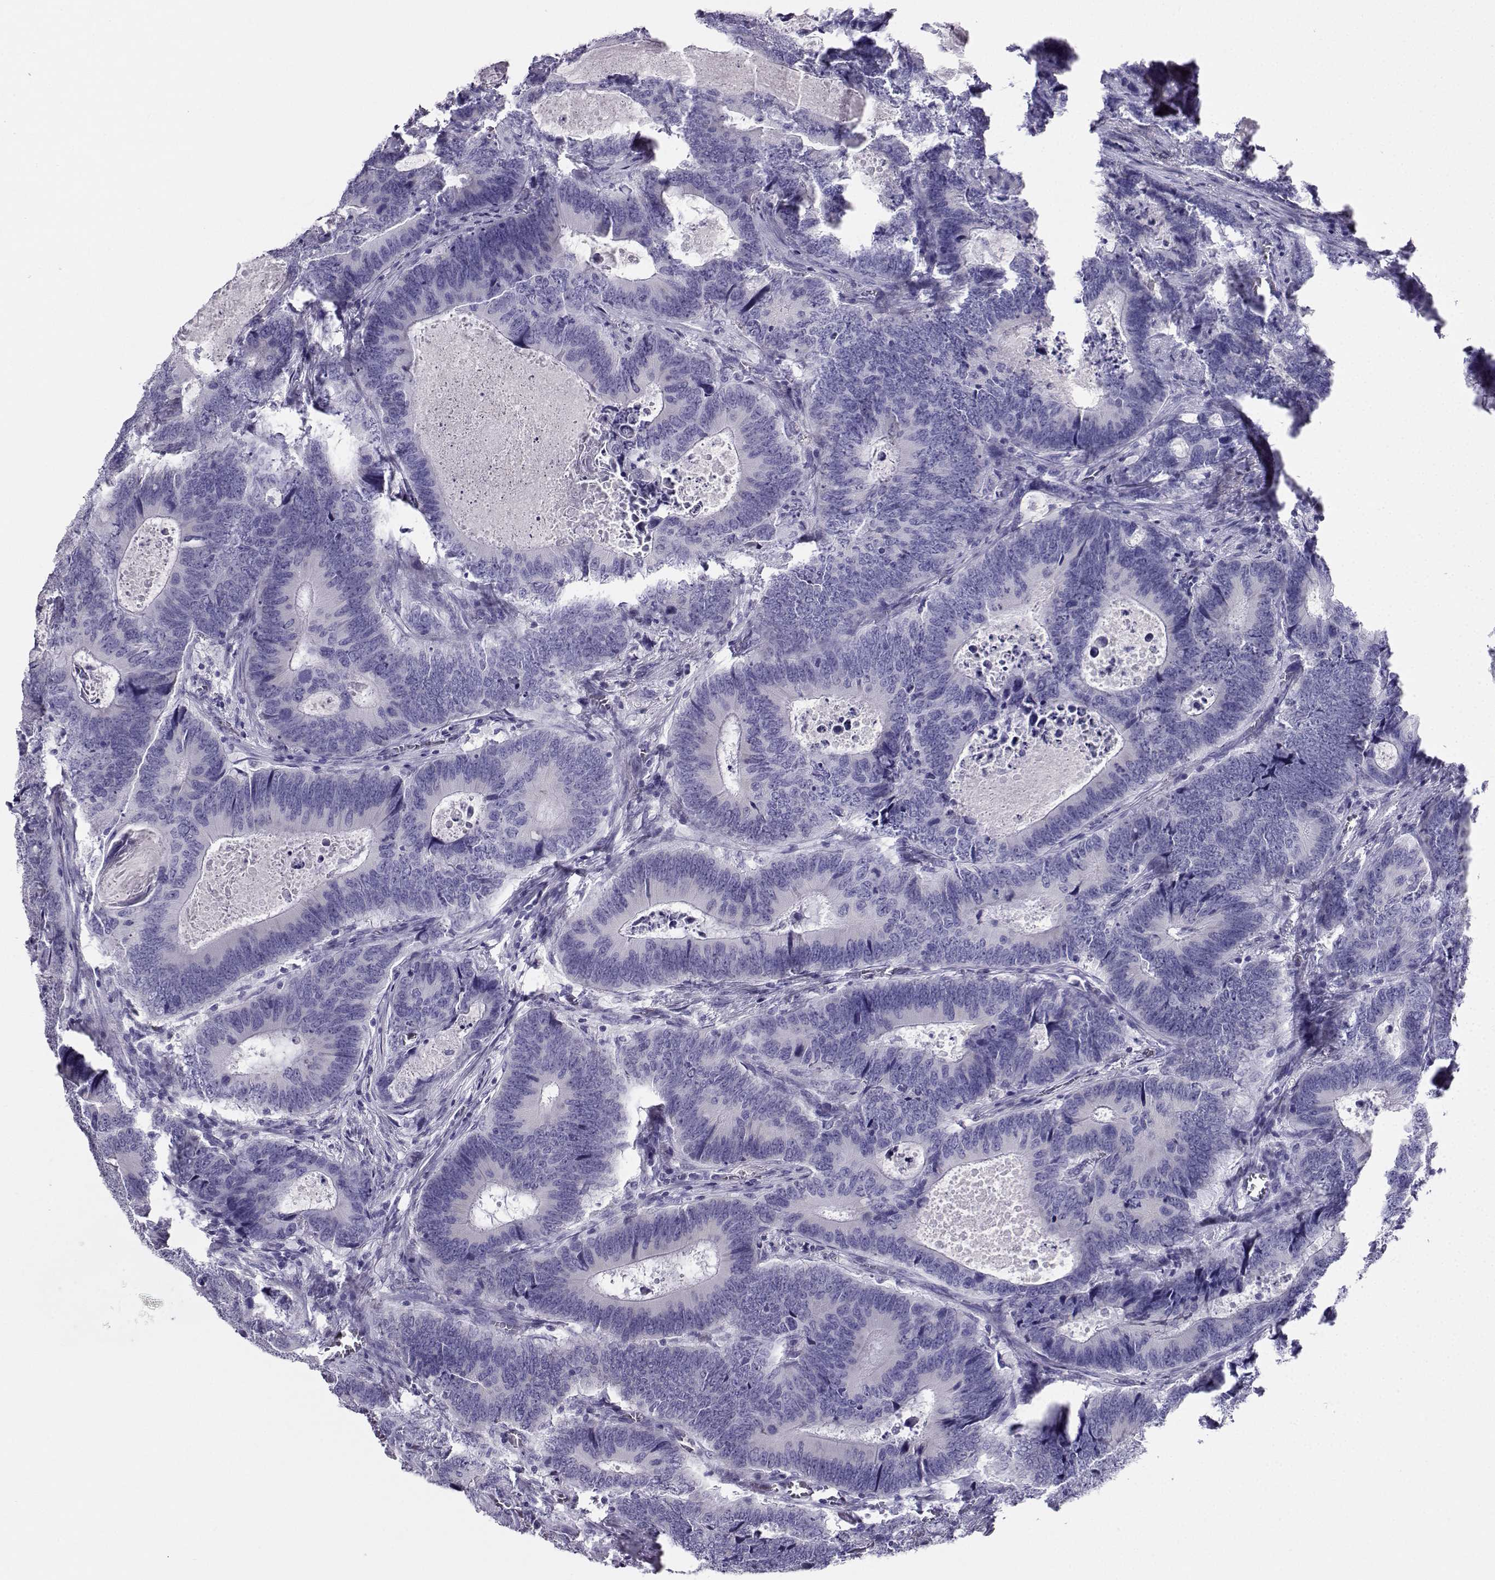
{"staining": {"intensity": "negative", "quantity": "none", "location": "none"}, "tissue": "colorectal cancer", "cell_type": "Tumor cells", "image_type": "cancer", "snomed": [{"axis": "morphology", "description": "Adenocarcinoma, NOS"}, {"axis": "topography", "description": "Colon"}], "caption": "A histopathology image of human adenocarcinoma (colorectal) is negative for staining in tumor cells.", "gene": "CD109", "patient": {"sex": "female", "age": 82}}